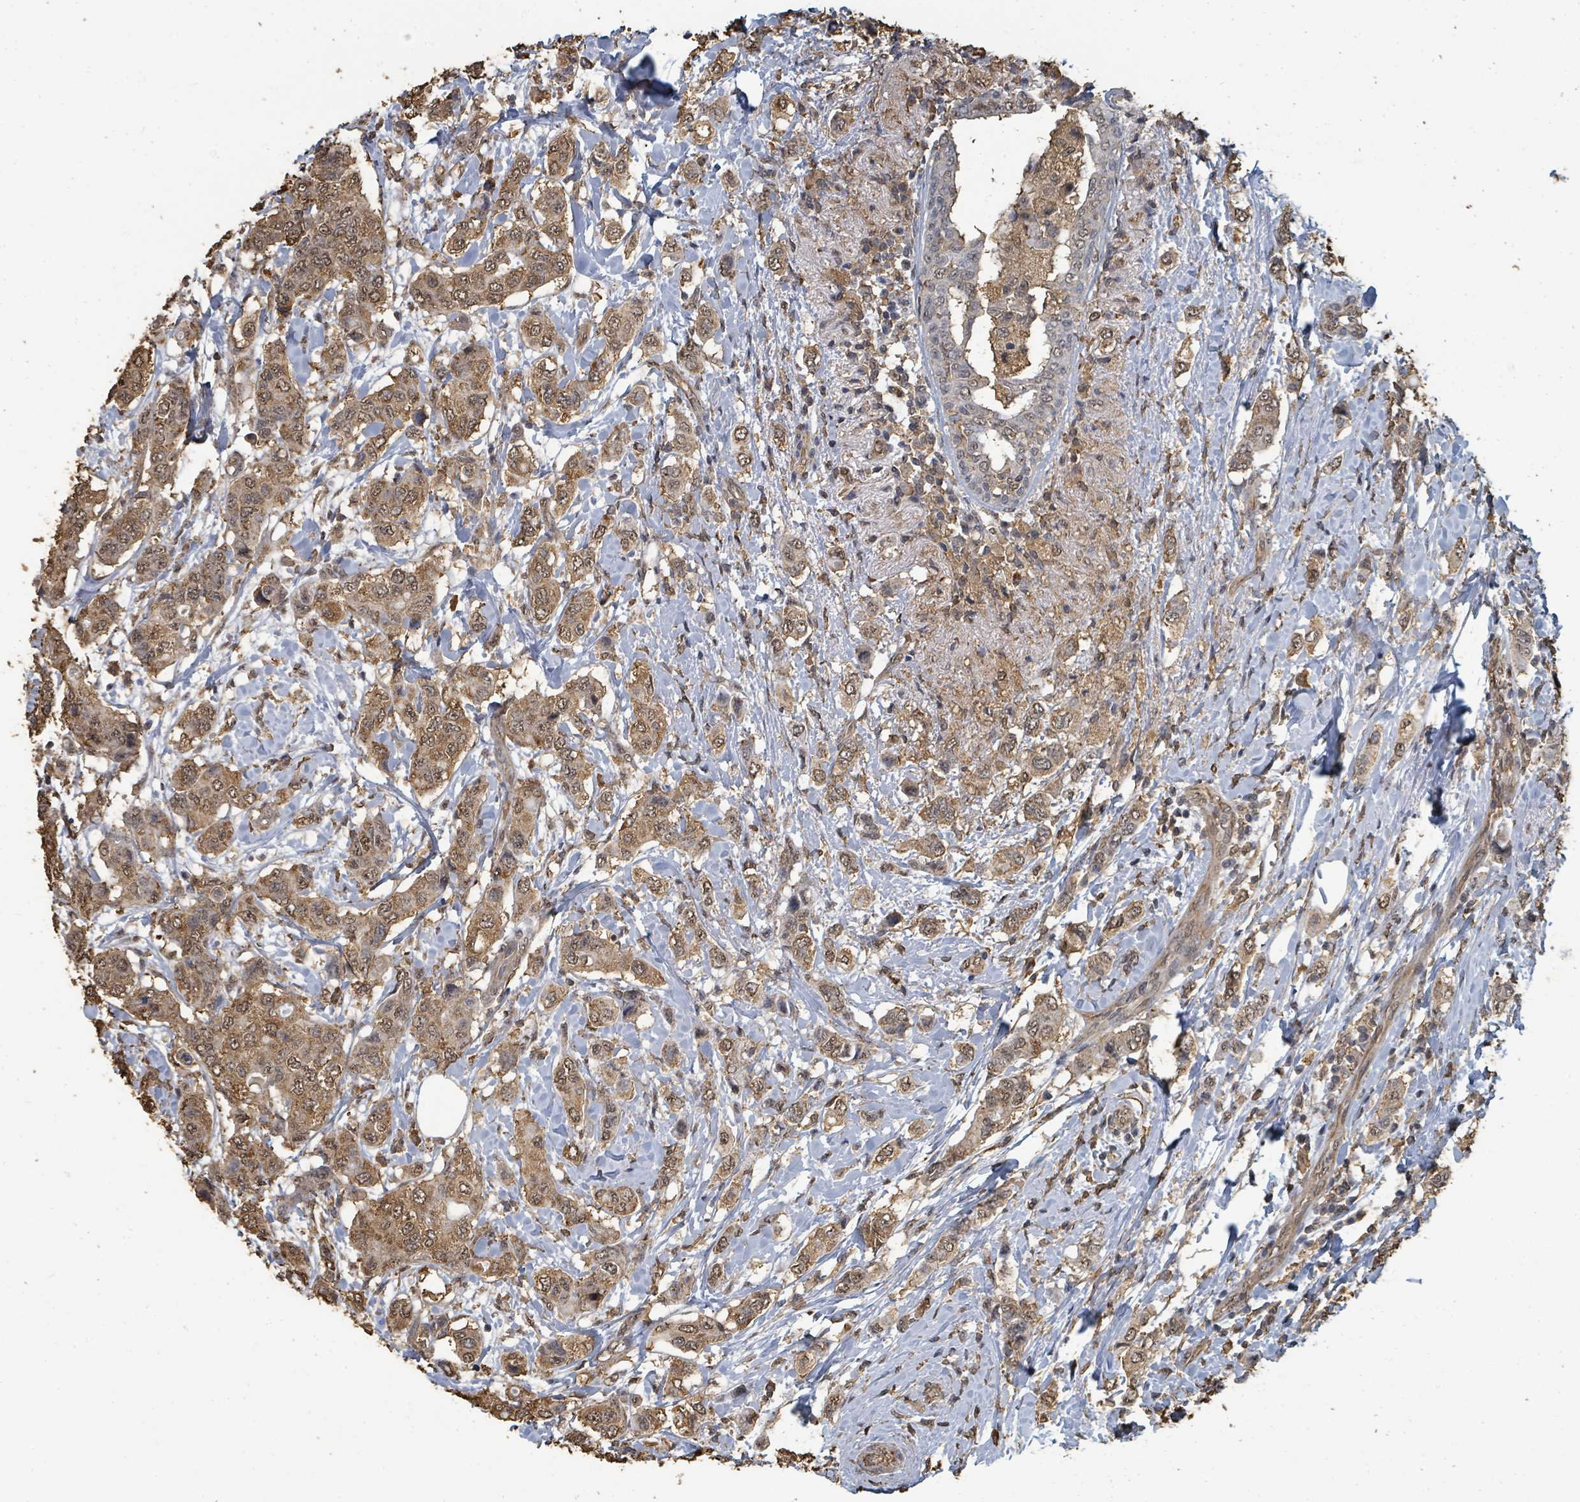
{"staining": {"intensity": "moderate", "quantity": ">75%", "location": "cytoplasmic/membranous"}, "tissue": "breast cancer", "cell_type": "Tumor cells", "image_type": "cancer", "snomed": [{"axis": "morphology", "description": "Lobular carcinoma"}, {"axis": "topography", "description": "Breast"}], "caption": "This image displays IHC staining of human breast cancer (lobular carcinoma), with medium moderate cytoplasmic/membranous staining in approximately >75% of tumor cells.", "gene": "C6orf52", "patient": {"sex": "female", "age": 51}}